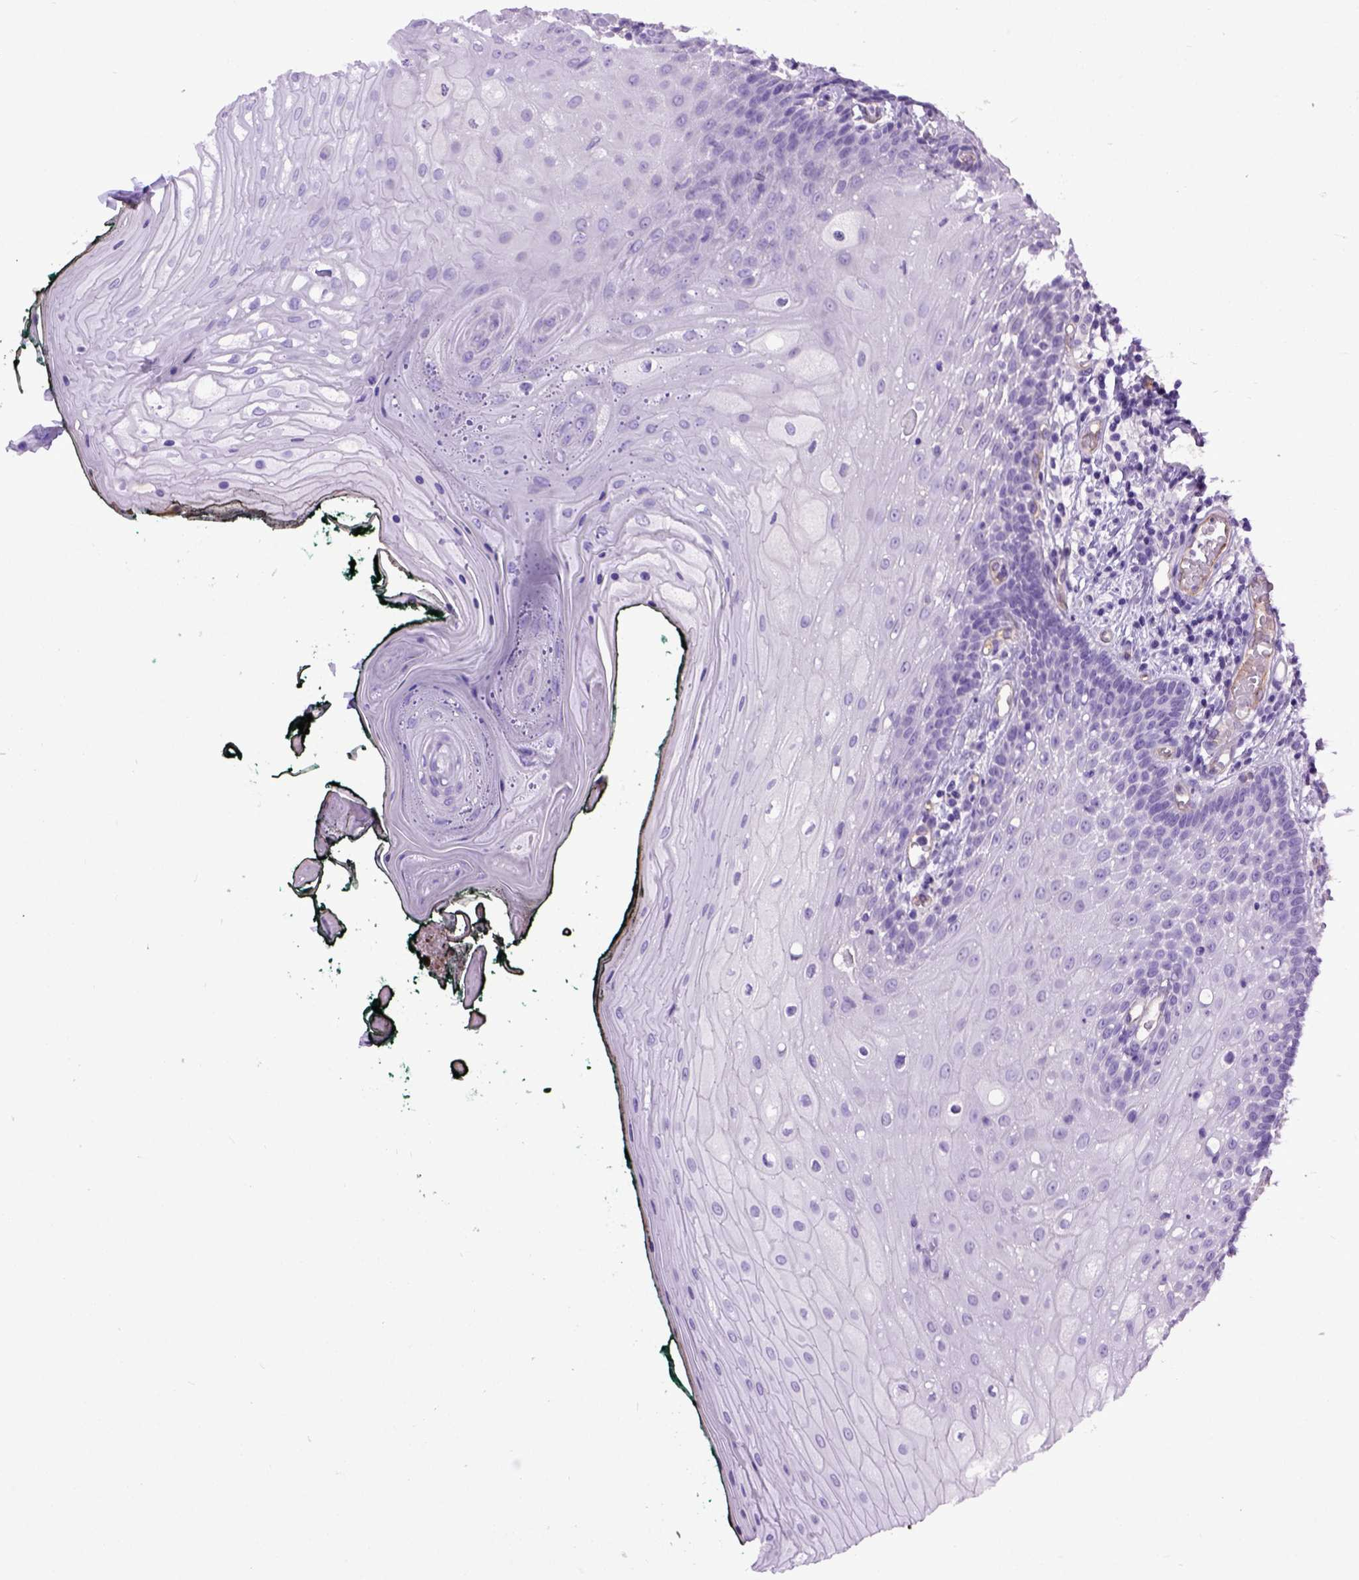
{"staining": {"intensity": "negative", "quantity": "none", "location": "none"}, "tissue": "oral mucosa", "cell_type": "Squamous epithelial cells", "image_type": "normal", "snomed": [{"axis": "morphology", "description": "Normal tissue, NOS"}, {"axis": "topography", "description": "Oral tissue"}, {"axis": "topography", "description": "Head-Neck"}], "caption": "Oral mucosa was stained to show a protein in brown. There is no significant staining in squamous epithelial cells. (DAB (3,3'-diaminobenzidine) IHC with hematoxylin counter stain).", "gene": "ENG", "patient": {"sex": "female", "age": 68}}